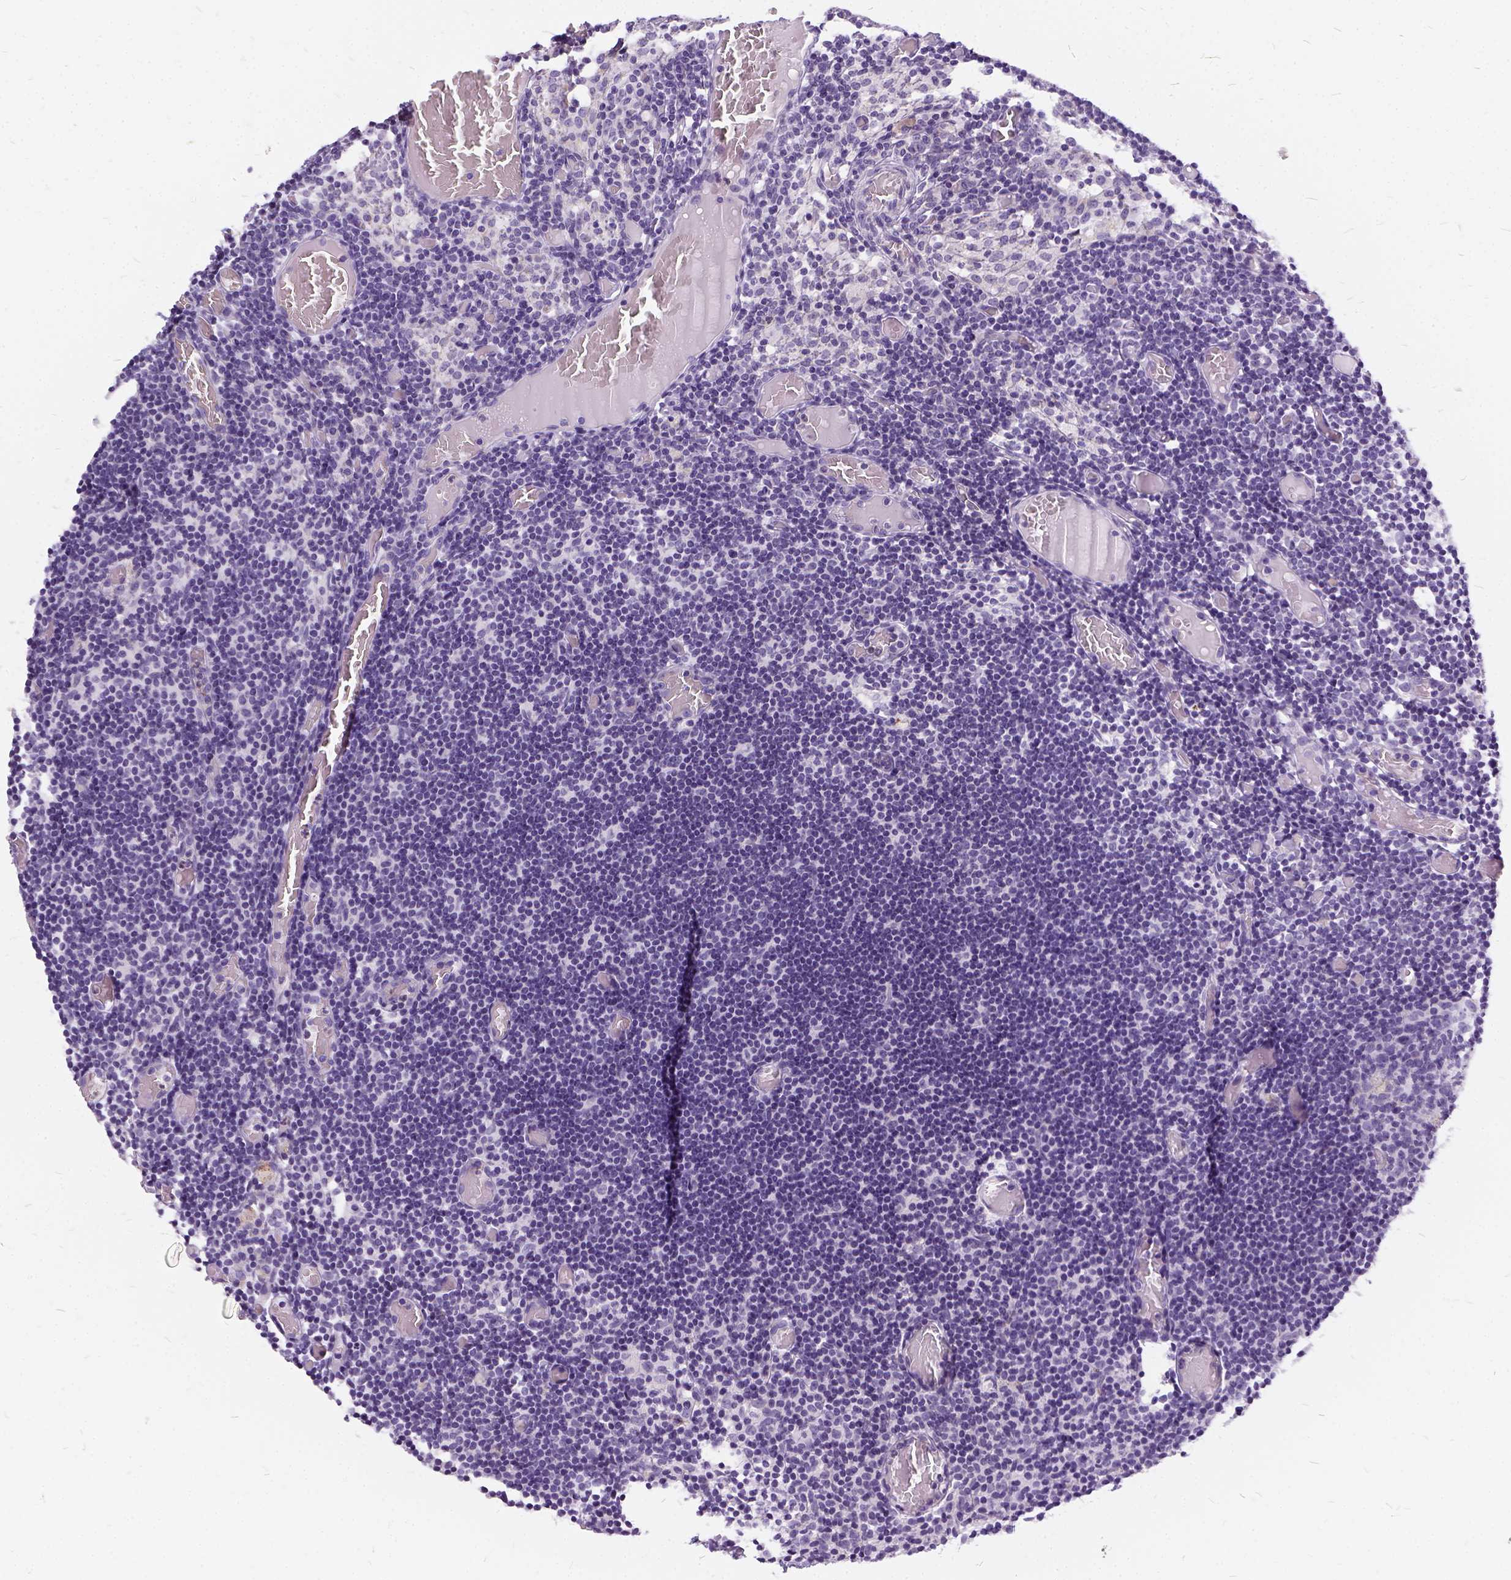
{"staining": {"intensity": "negative", "quantity": "none", "location": "none"}, "tissue": "lymph node", "cell_type": "Germinal center cells", "image_type": "normal", "snomed": [{"axis": "morphology", "description": "Normal tissue, NOS"}, {"axis": "topography", "description": "Lymph node"}], "caption": "Immunohistochemistry (IHC) of unremarkable human lymph node exhibits no expression in germinal center cells.", "gene": "FDX1", "patient": {"sex": "female", "age": 41}}